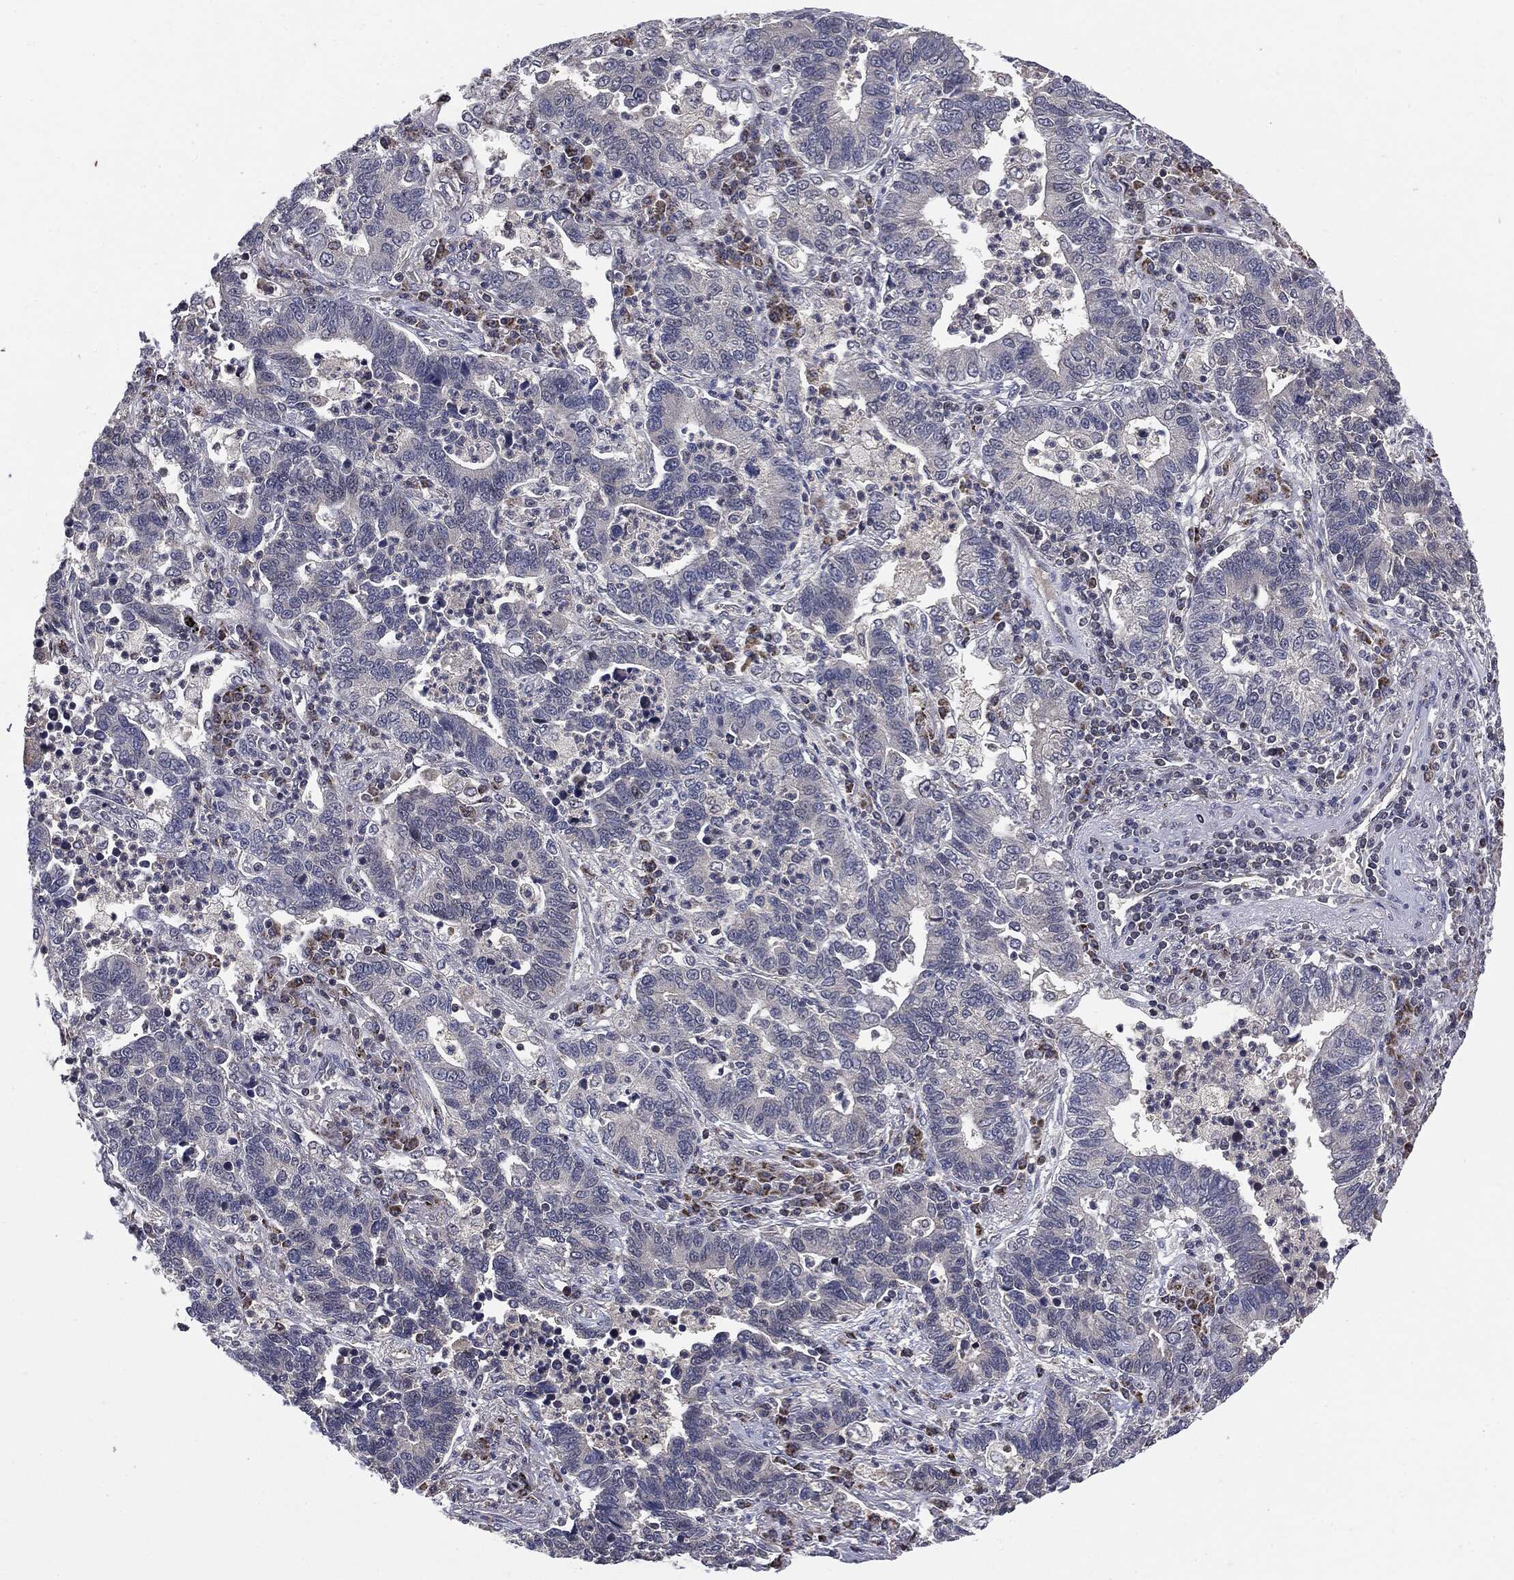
{"staining": {"intensity": "negative", "quantity": "none", "location": "none"}, "tissue": "lung cancer", "cell_type": "Tumor cells", "image_type": "cancer", "snomed": [{"axis": "morphology", "description": "Adenocarcinoma, NOS"}, {"axis": "topography", "description": "Lung"}], "caption": "A micrograph of human lung cancer is negative for staining in tumor cells.", "gene": "PTPA", "patient": {"sex": "female", "age": 57}}